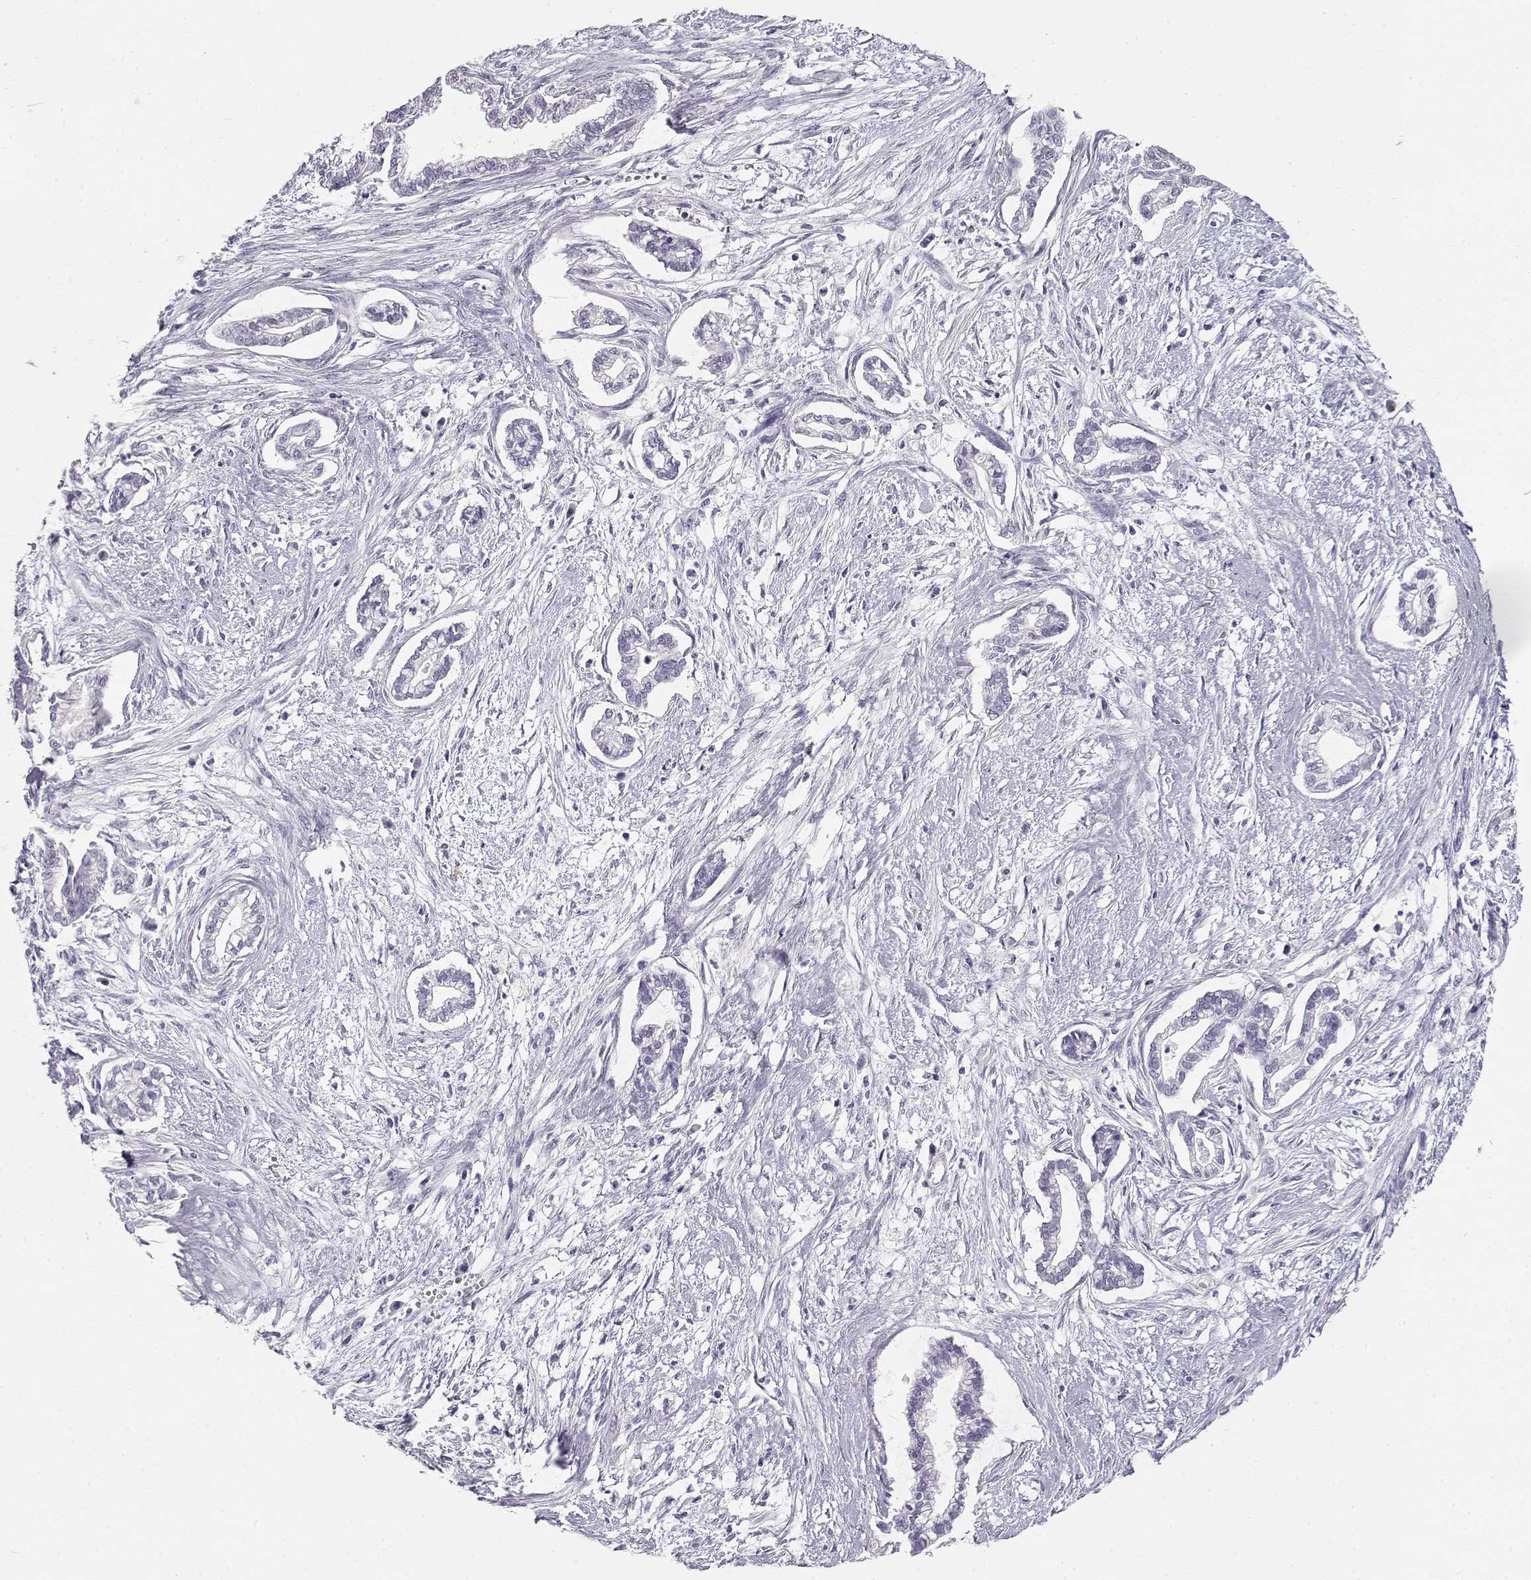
{"staining": {"intensity": "negative", "quantity": "none", "location": "none"}, "tissue": "cervical cancer", "cell_type": "Tumor cells", "image_type": "cancer", "snomed": [{"axis": "morphology", "description": "Adenocarcinoma, NOS"}, {"axis": "topography", "description": "Cervix"}], "caption": "High power microscopy photomicrograph of an immunohistochemistry (IHC) photomicrograph of adenocarcinoma (cervical), revealing no significant expression in tumor cells.", "gene": "NUTM1", "patient": {"sex": "female", "age": 62}}